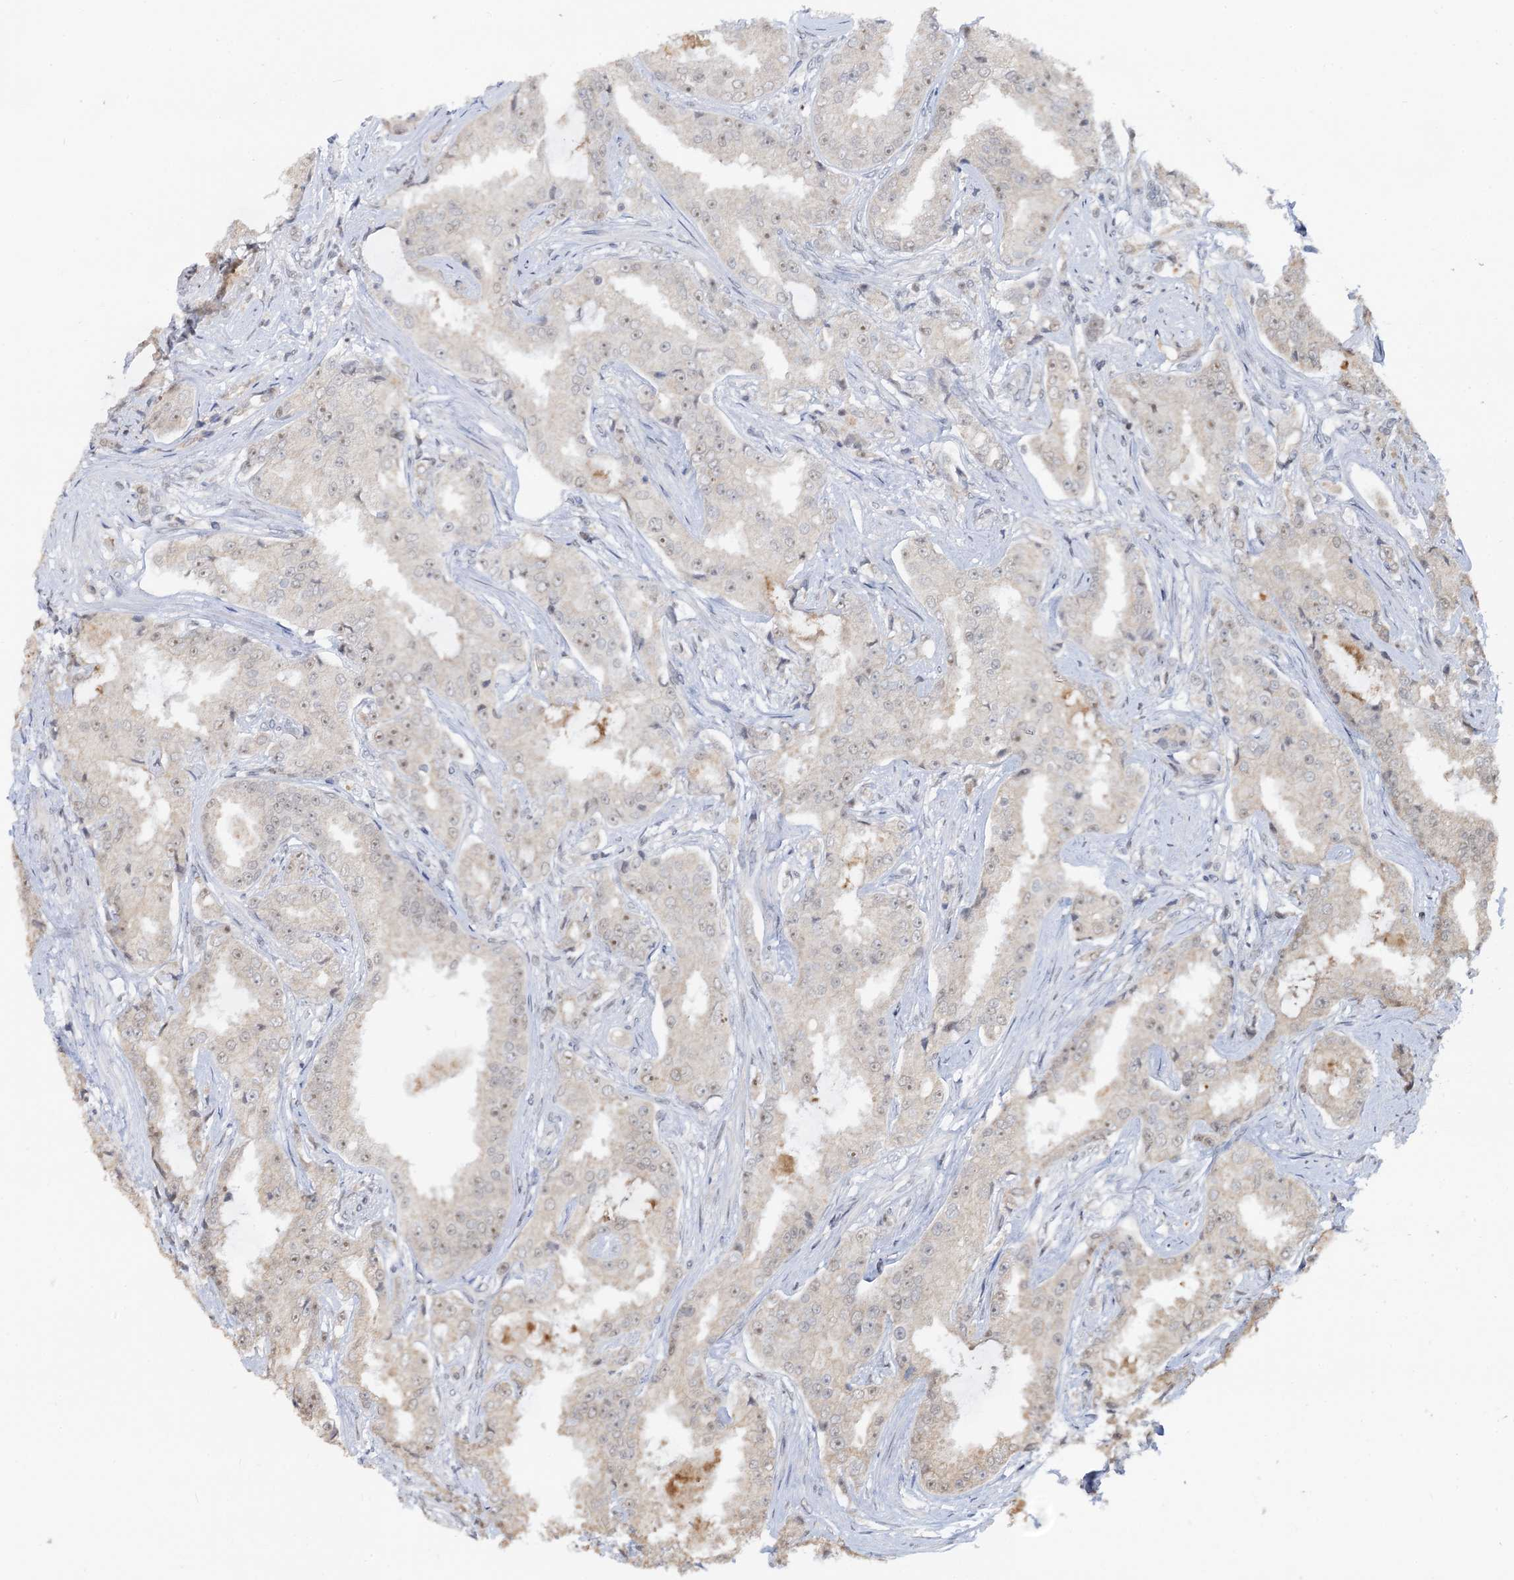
{"staining": {"intensity": "weak", "quantity": "<25%", "location": "nuclear"}, "tissue": "prostate cancer", "cell_type": "Tumor cells", "image_type": "cancer", "snomed": [{"axis": "morphology", "description": "Adenocarcinoma, High grade"}, {"axis": "topography", "description": "Prostate"}], "caption": "Tumor cells are negative for protein expression in human high-grade adenocarcinoma (prostate). (DAB (3,3'-diaminobenzidine) immunohistochemistry visualized using brightfield microscopy, high magnification).", "gene": "NAT10", "patient": {"sex": "male", "age": 73}}